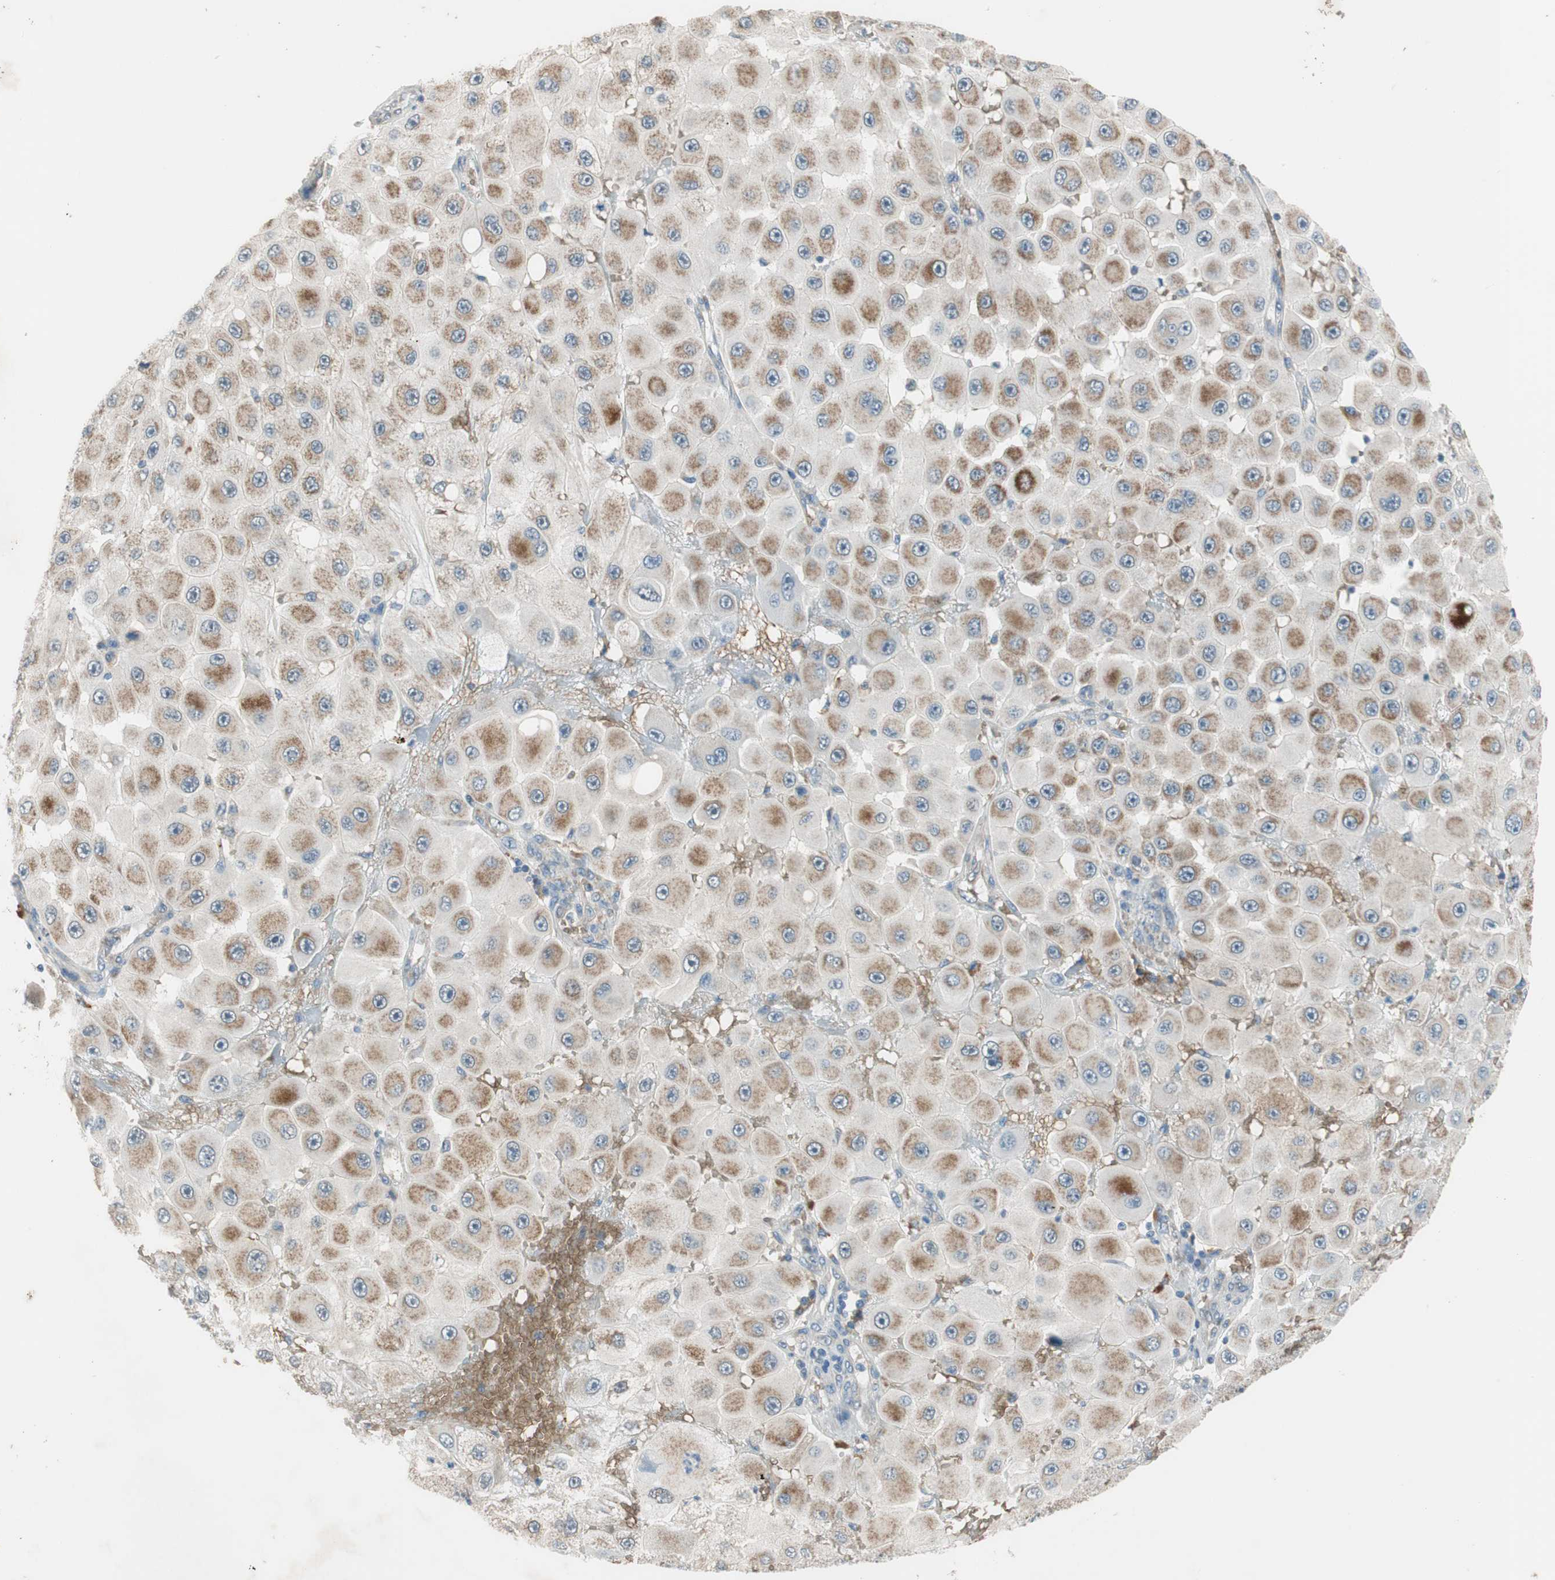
{"staining": {"intensity": "moderate", "quantity": ">75%", "location": "cytoplasmic/membranous"}, "tissue": "melanoma", "cell_type": "Tumor cells", "image_type": "cancer", "snomed": [{"axis": "morphology", "description": "Malignant melanoma, NOS"}, {"axis": "topography", "description": "Skin"}], "caption": "Melanoma tissue reveals moderate cytoplasmic/membranous staining in about >75% of tumor cells, visualized by immunohistochemistry.", "gene": "GYPC", "patient": {"sex": "female", "age": 81}}